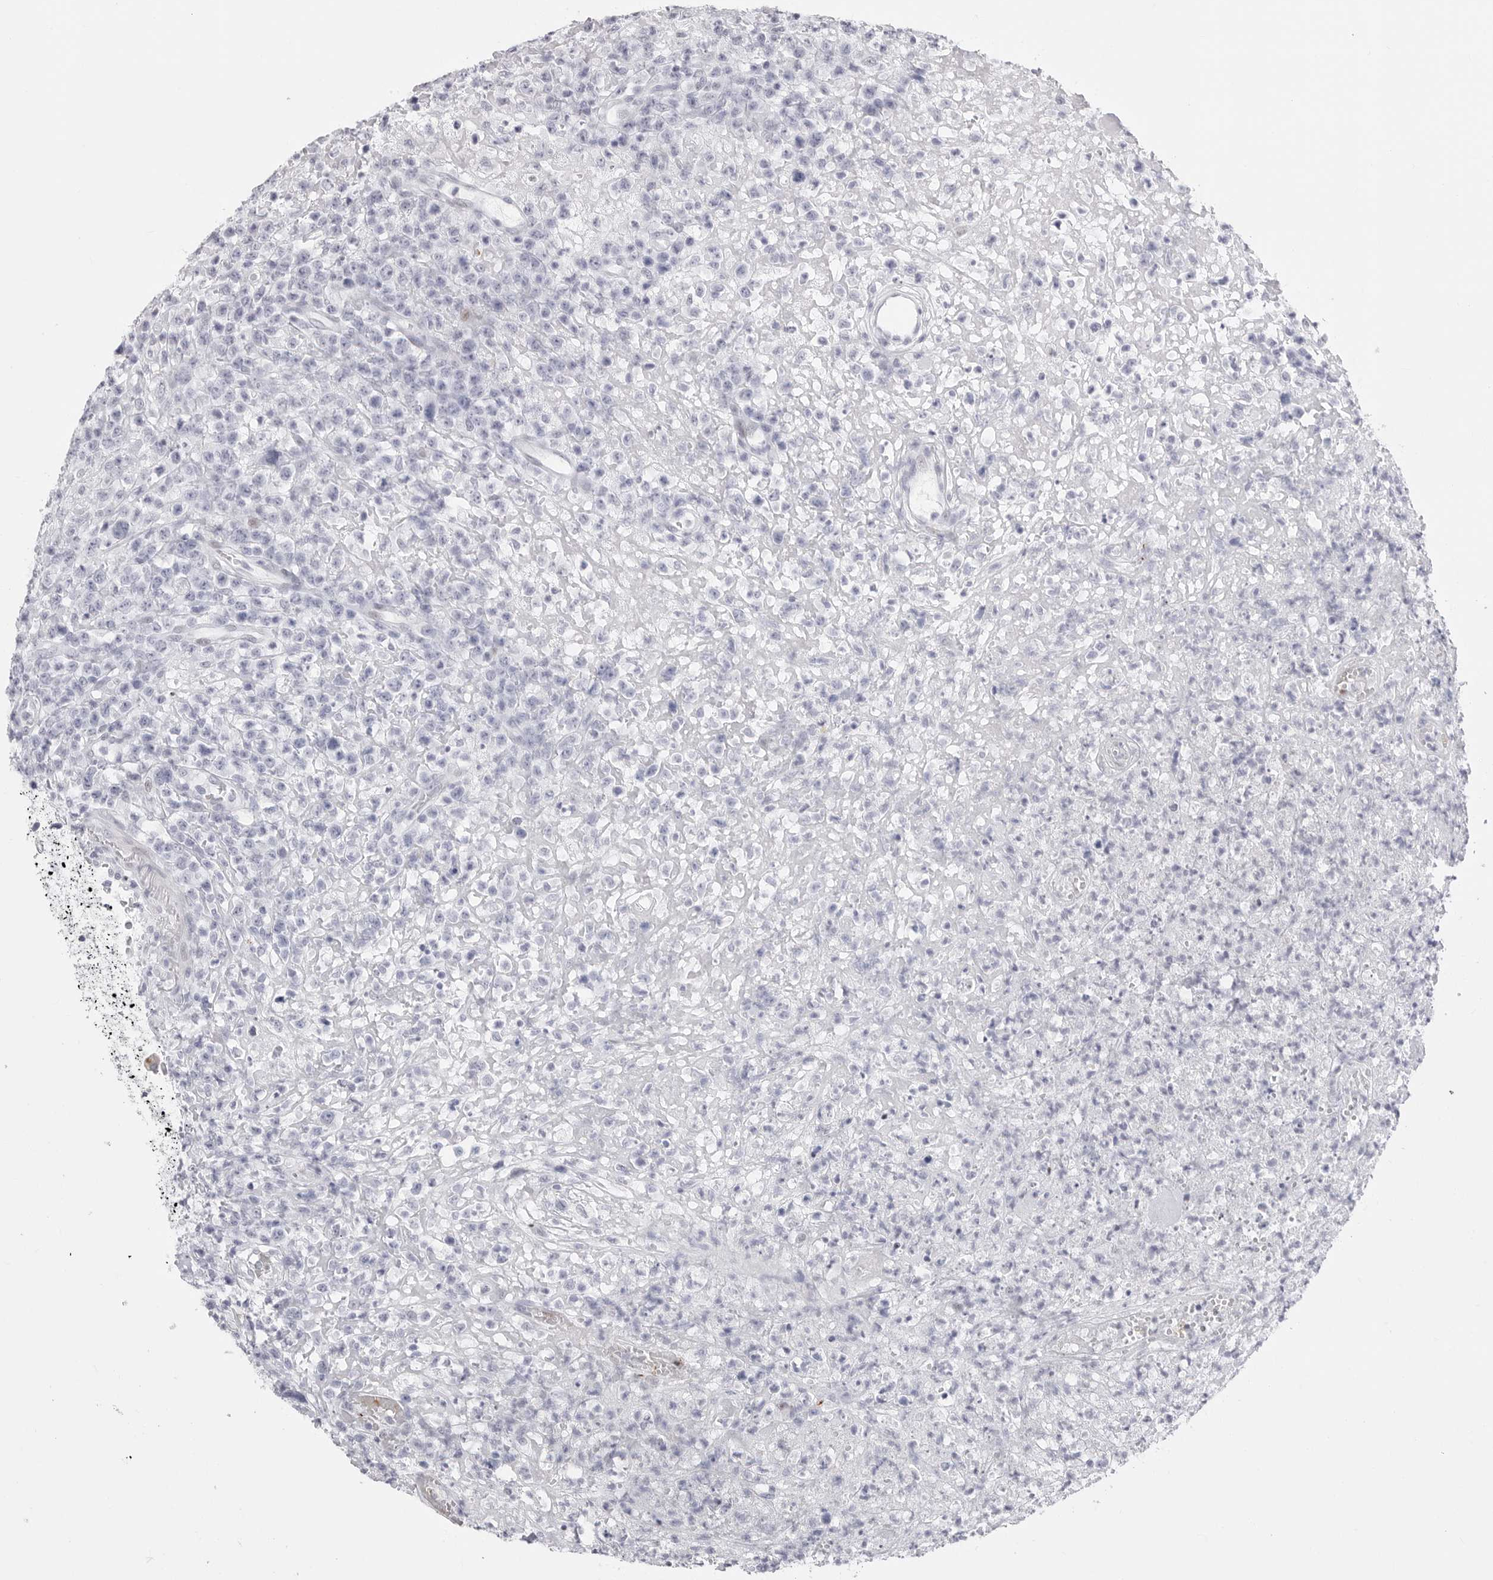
{"staining": {"intensity": "negative", "quantity": "none", "location": "none"}, "tissue": "lymphoma", "cell_type": "Tumor cells", "image_type": "cancer", "snomed": [{"axis": "morphology", "description": "Malignant lymphoma, non-Hodgkin's type, High grade"}, {"axis": "topography", "description": "Colon"}], "caption": "Lymphoma stained for a protein using immunohistochemistry exhibits no staining tumor cells.", "gene": "TSSK1B", "patient": {"sex": "female", "age": 53}}